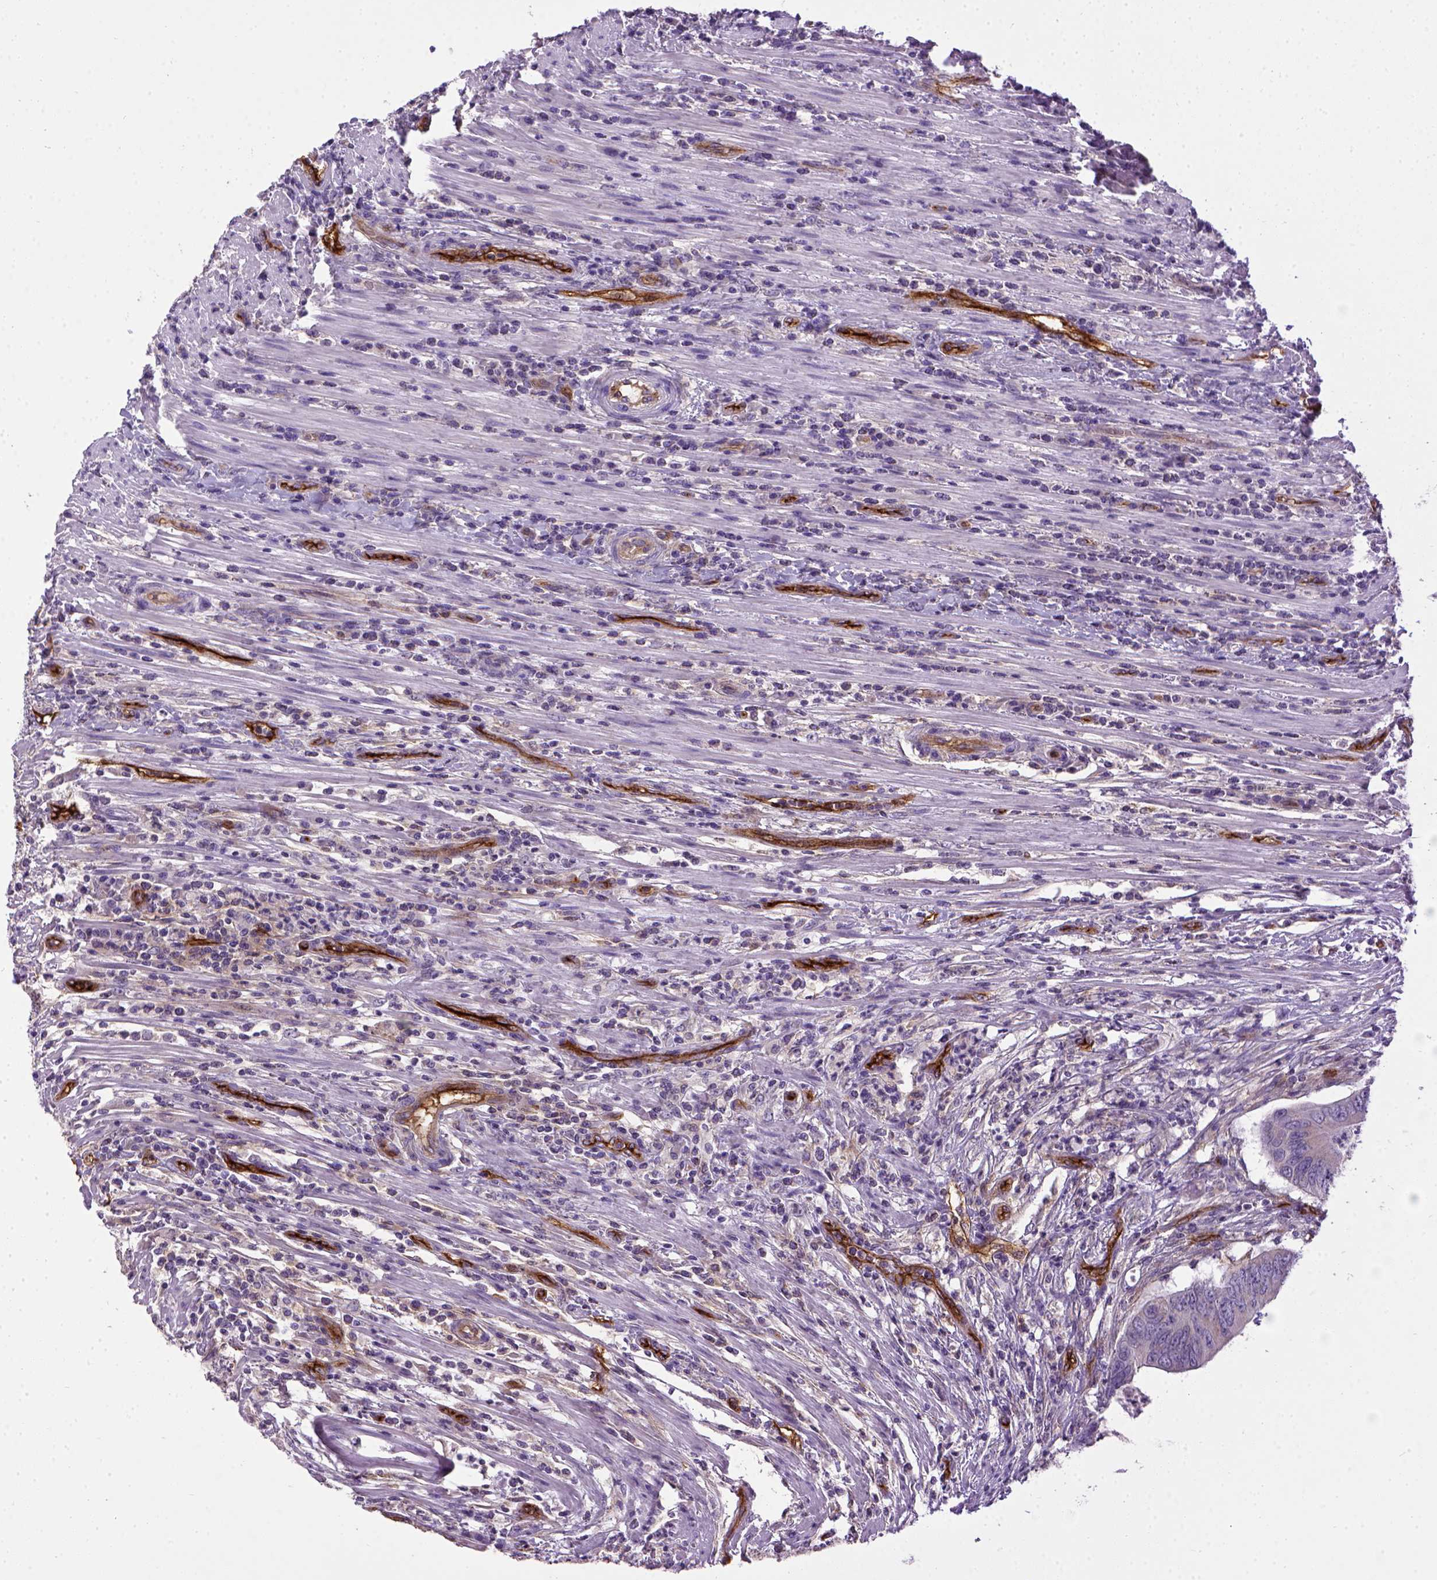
{"staining": {"intensity": "negative", "quantity": "none", "location": "none"}, "tissue": "colorectal cancer", "cell_type": "Tumor cells", "image_type": "cancer", "snomed": [{"axis": "morphology", "description": "Adenocarcinoma, NOS"}, {"axis": "topography", "description": "Colon"}], "caption": "High power microscopy photomicrograph of an immunohistochemistry histopathology image of colorectal cancer (adenocarcinoma), revealing no significant expression in tumor cells.", "gene": "ENG", "patient": {"sex": "male", "age": 53}}